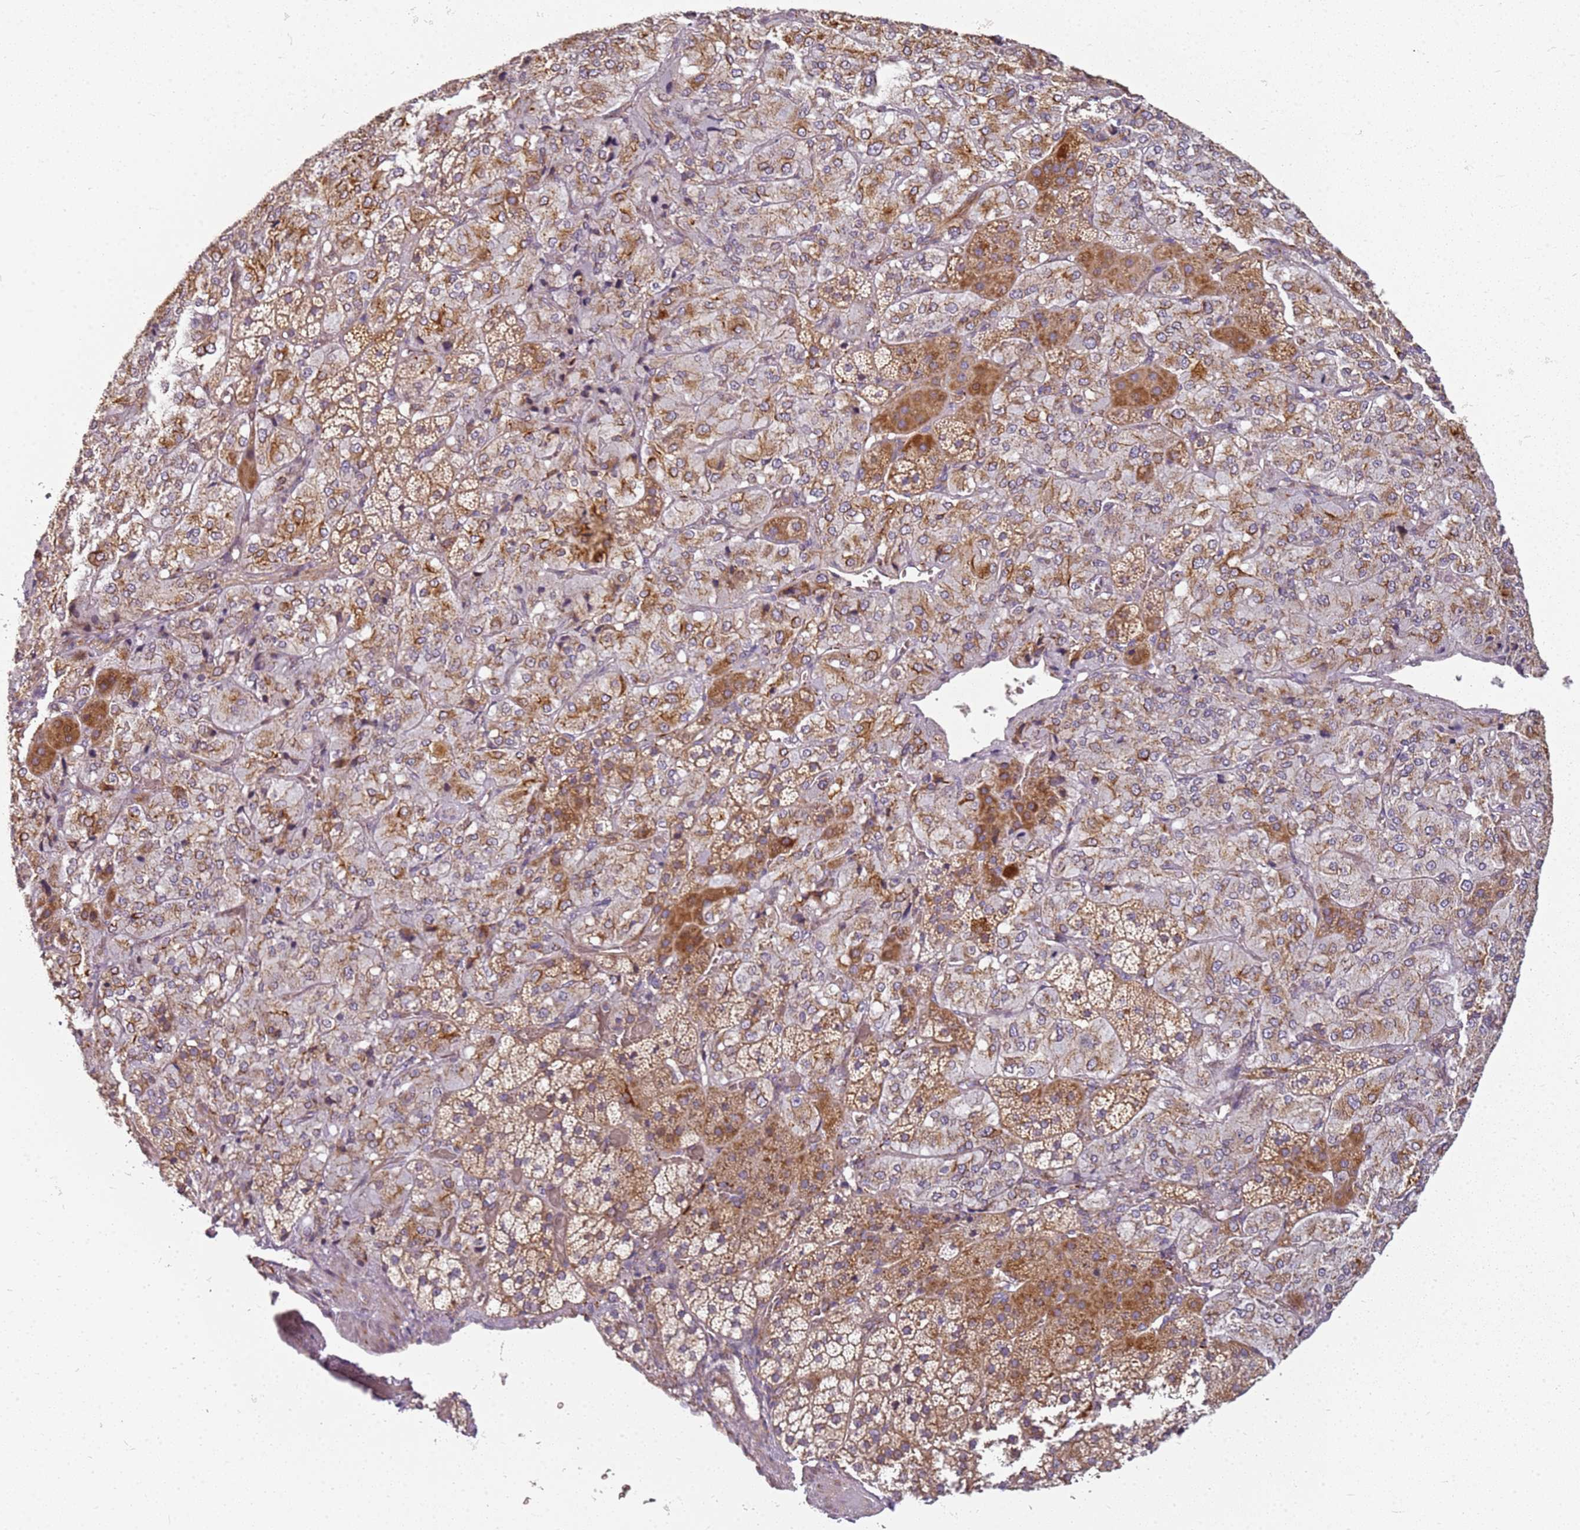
{"staining": {"intensity": "moderate", "quantity": "25%-75%", "location": "cytoplasmic/membranous"}, "tissue": "adrenal gland", "cell_type": "Glandular cells", "image_type": "normal", "snomed": [{"axis": "morphology", "description": "Normal tissue, NOS"}, {"axis": "topography", "description": "Adrenal gland"}], "caption": "An immunohistochemistry (IHC) micrograph of normal tissue is shown. Protein staining in brown labels moderate cytoplasmic/membranous positivity in adrenal gland within glandular cells.", "gene": "TMEM200C", "patient": {"sex": "female", "age": 44}}